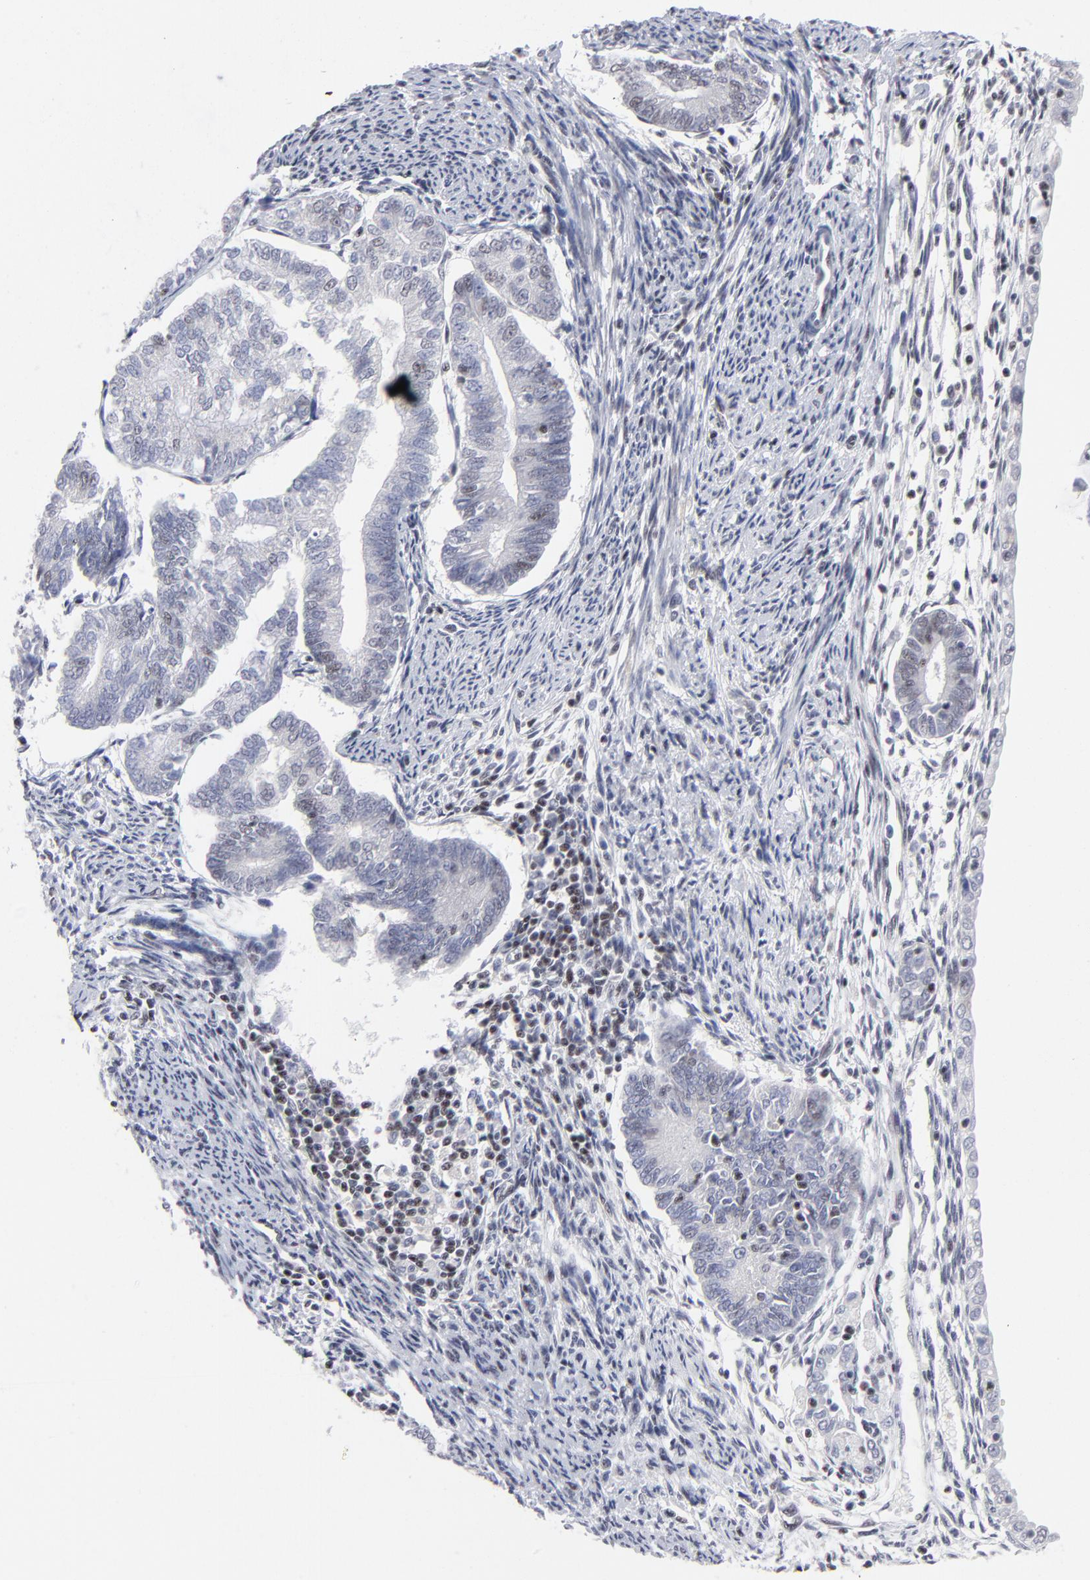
{"staining": {"intensity": "weak", "quantity": "<25%", "location": "nuclear"}, "tissue": "endometrial cancer", "cell_type": "Tumor cells", "image_type": "cancer", "snomed": [{"axis": "morphology", "description": "Adenocarcinoma, NOS"}, {"axis": "topography", "description": "Endometrium"}], "caption": "A histopathology image of endometrial cancer (adenocarcinoma) stained for a protein exhibits no brown staining in tumor cells. Brightfield microscopy of immunohistochemistry (IHC) stained with DAB (brown) and hematoxylin (blue), captured at high magnification.", "gene": "SP2", "patient": {"sex": "female", "age": 63}}